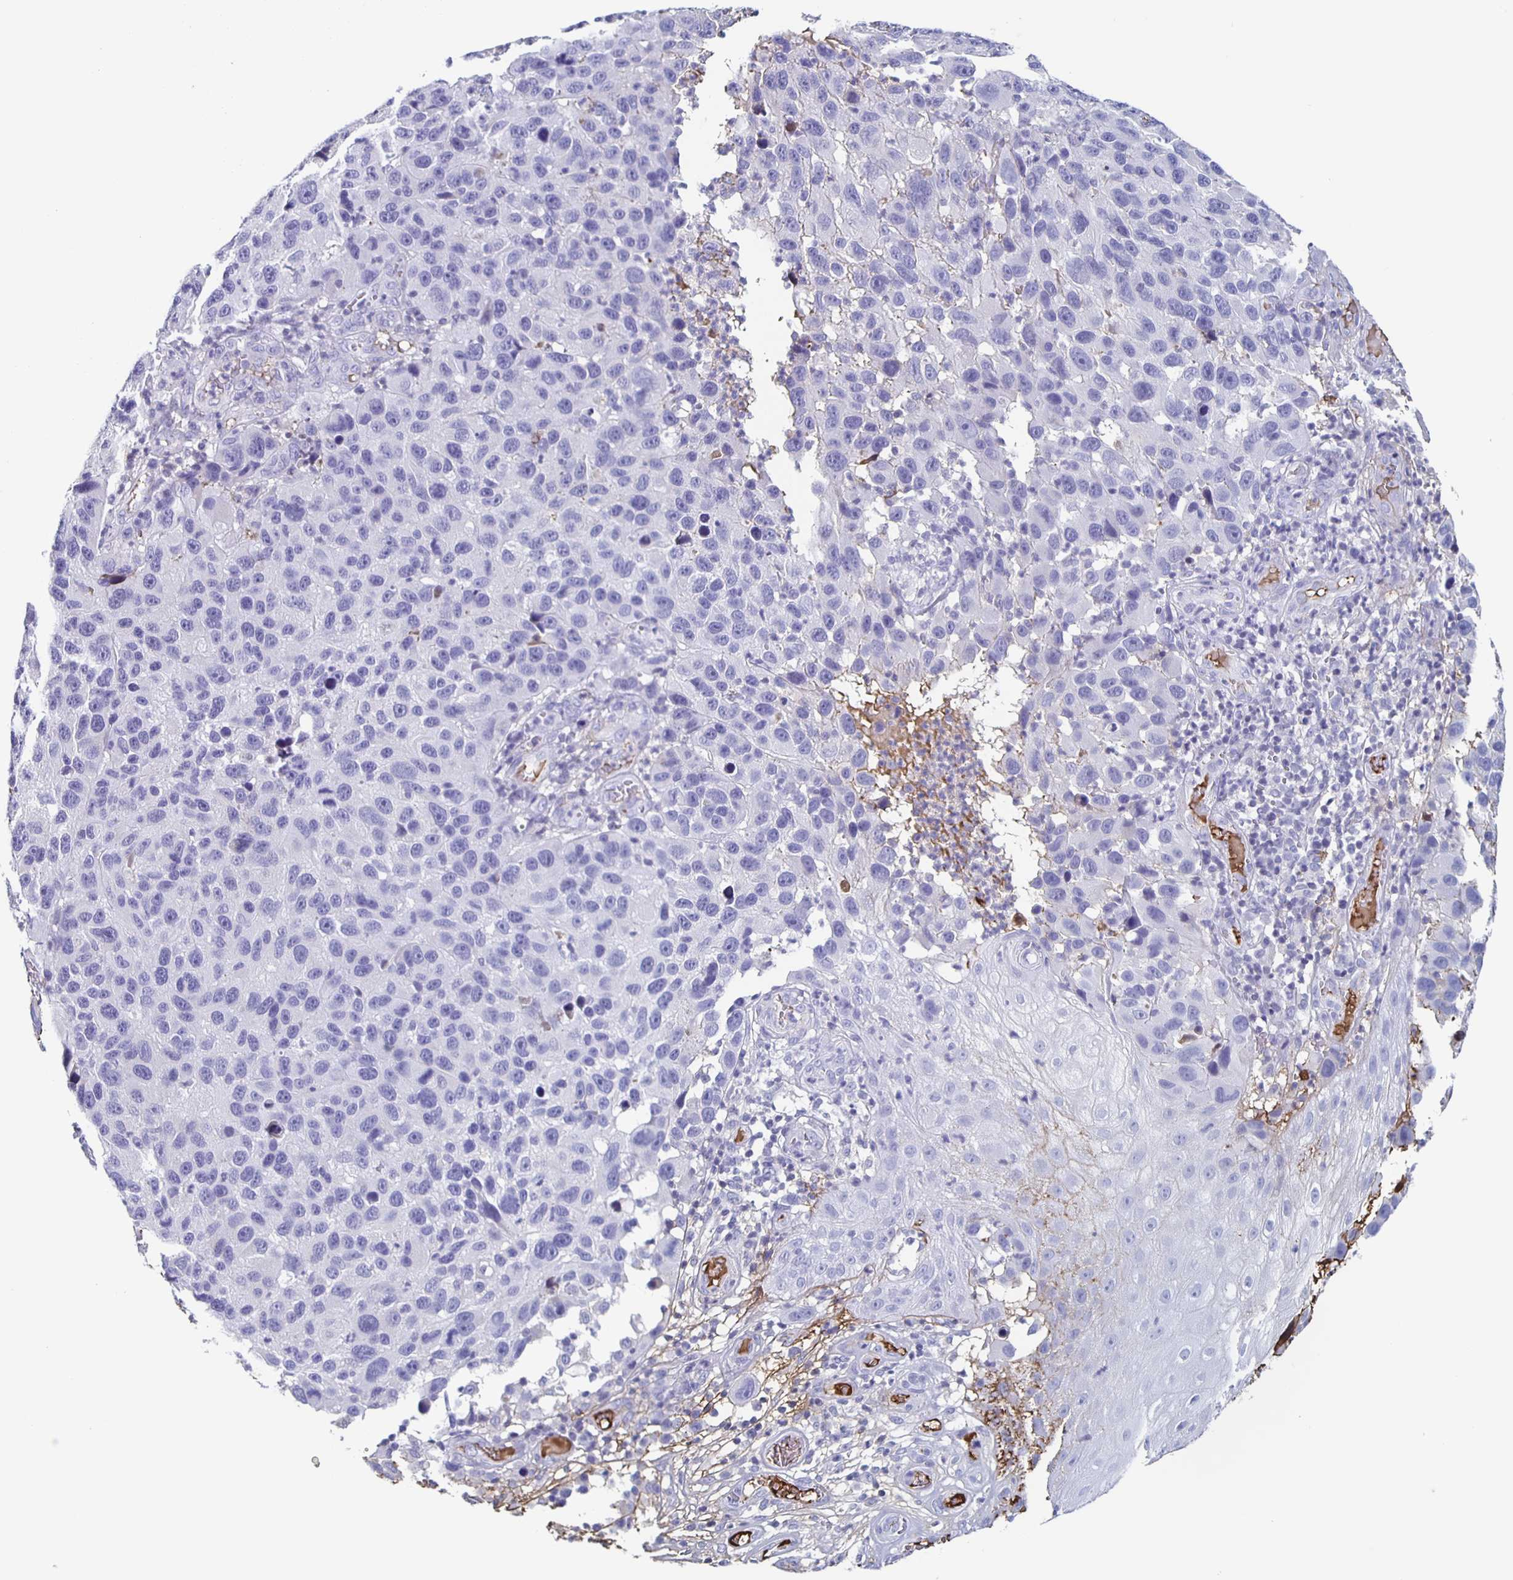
{"staining": {"intensity": "negative", "quantity": "none", "location": "none"}, "tissue": "melanoma", "cell_type": "Tumor cells", "image_type": "cancer", "snomed": [{"axis": "morphology", "description": "Malignant melanoma, NOS"}, {"axis": "topography", "description": "Skin"}], "caption": "Immunohistochemistry (IHC) image of neoplastic tissue: human melanoma stained with DAB (3,3'-diaminobenzidine) exhibits no significant protein expression in tumor cells.", "gene": "FGA", "patient": {"sex": "male", "age": 53}}